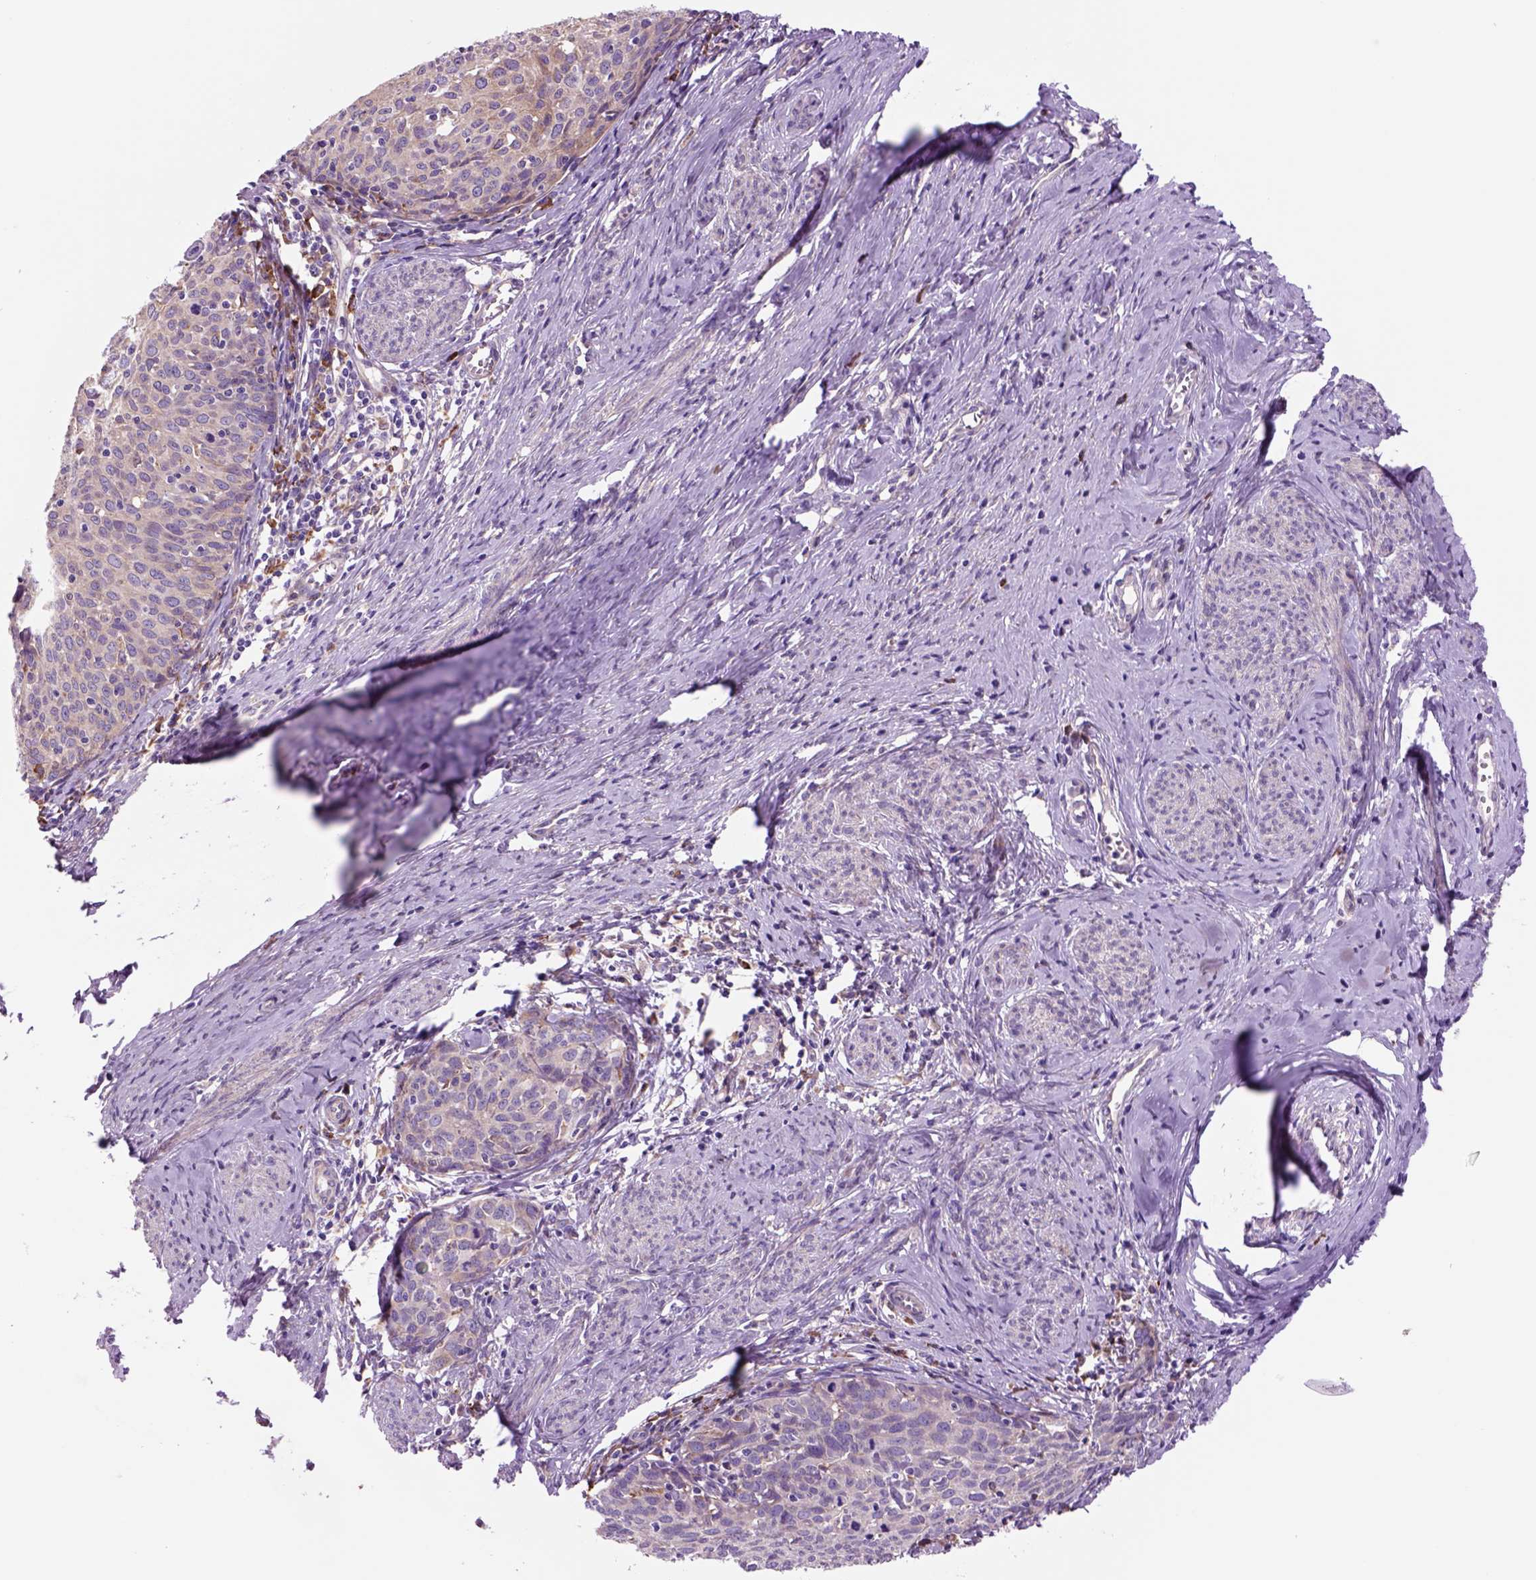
{"staining": {"intensity": "weak", "quantity": "25%-75%", "location": "cytoplasmic/membranous"}, "tissue": "cervical cancer", "cell_type": "Tumor cells", "image_type": "cancer", "snomed": [{"axis": "morphology", "description": "Squamous cell carcinoma, NOS"}, {"axis": "topography", "description": "Cervix"}], "caption": "Immunohistochemical staining of cervical cancer exhibits weak cytoplasmic/membranous protein expression in about 25%-75% of tumor cells. (DAB IHC, brown staining for protein, blue staining for nuclei).", "gene": "PIAS3", "patient": {"sex": "female", "age": 62}}